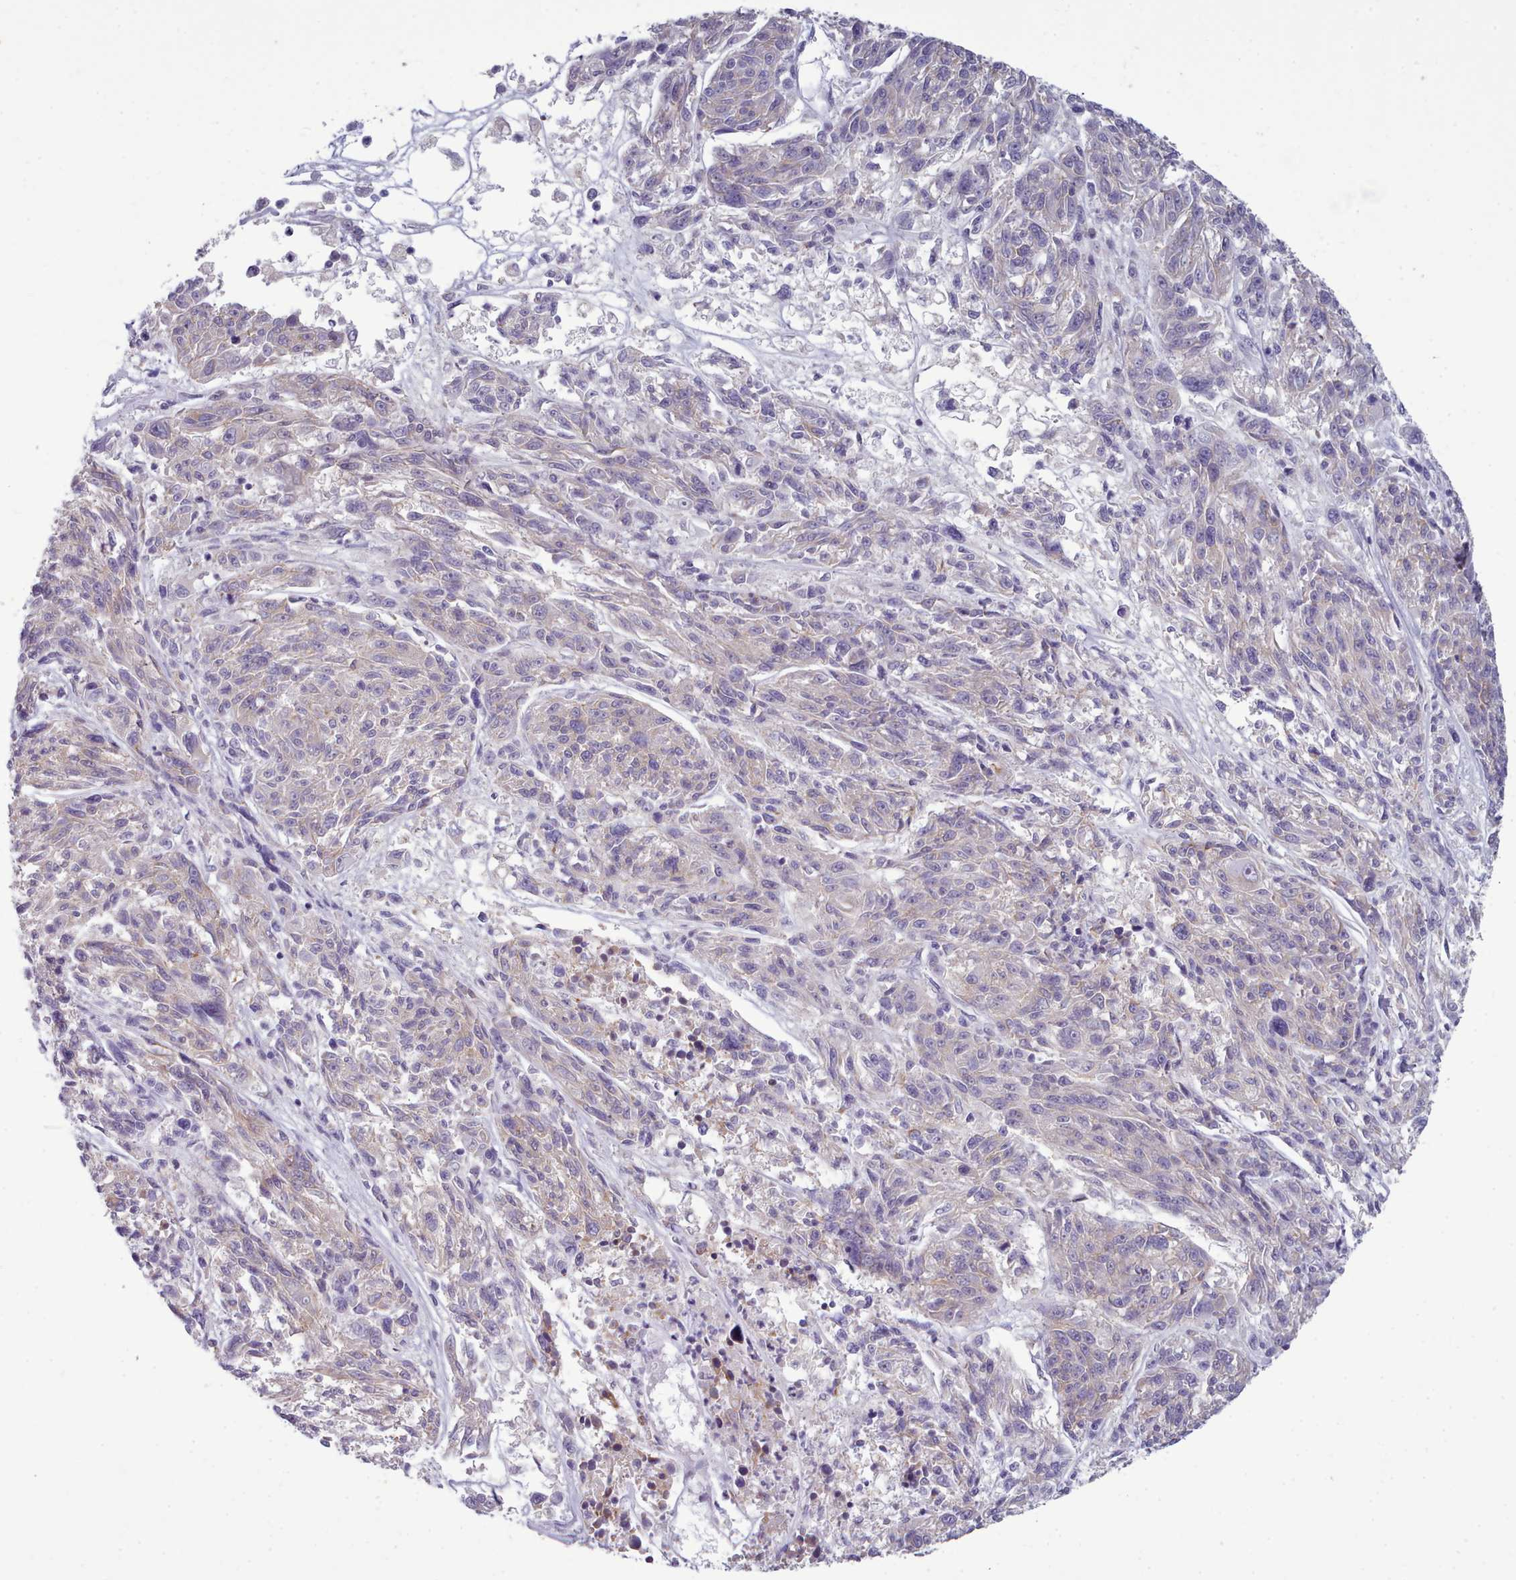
{"staining": {"intensity": "moderate", "quantity": "<25%", "location": "cytoplasmic/membranous"}, "tissue": "melanoma", "cell_type": "Tumor cells", "image_type": "cancer", "snomed": [{"axis": "morphology", "description": "Malignant melanoma, NOS"}, {"axis": "topography", "description": "Skin"}], "caption": "Immunohistochemical staining of melanoma shows moderate cytoplasmic/membranous protein positivity in about <25% of tumor cells.", "gene": "MYRFL", "patient": {"sex": "male", "age": 53}}